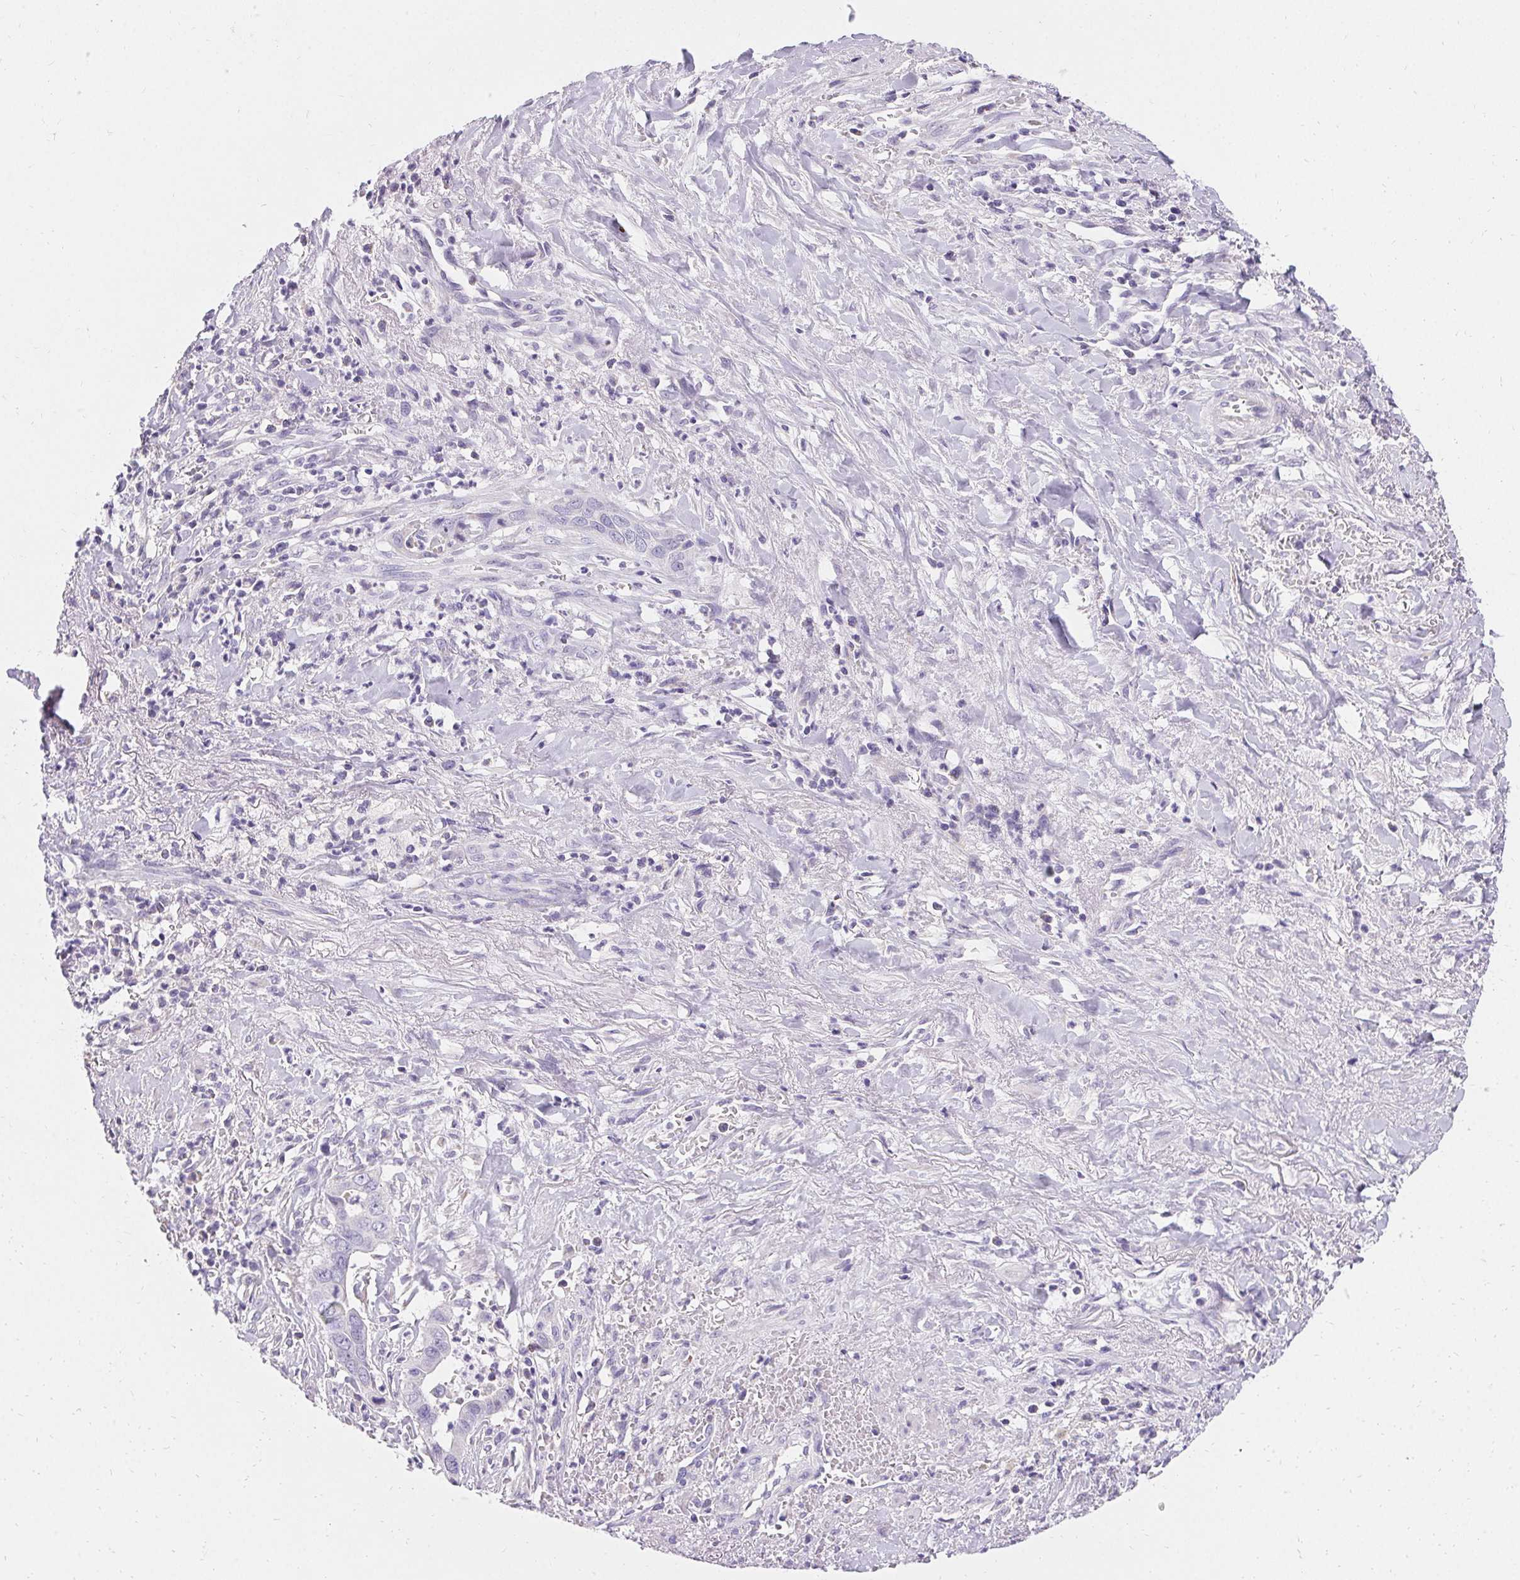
{"staining": {"intensity": "negative", "quantity": "none", "location": "none"}, "tissue": "liver cancer", "cell_type": "Tumor cells", "image_type": "cancer", "snomed": [{"axis": "morphology", "description": "Cholangiocarcinoma"}, {"axis": "topography", "description": "Liver"}], "caption": "The image displays no significant expression in tumor cells of cholangiocarcinoma (liver).", "gene": "ASGR2", "patient": {"sex": "female", "age": 79}}